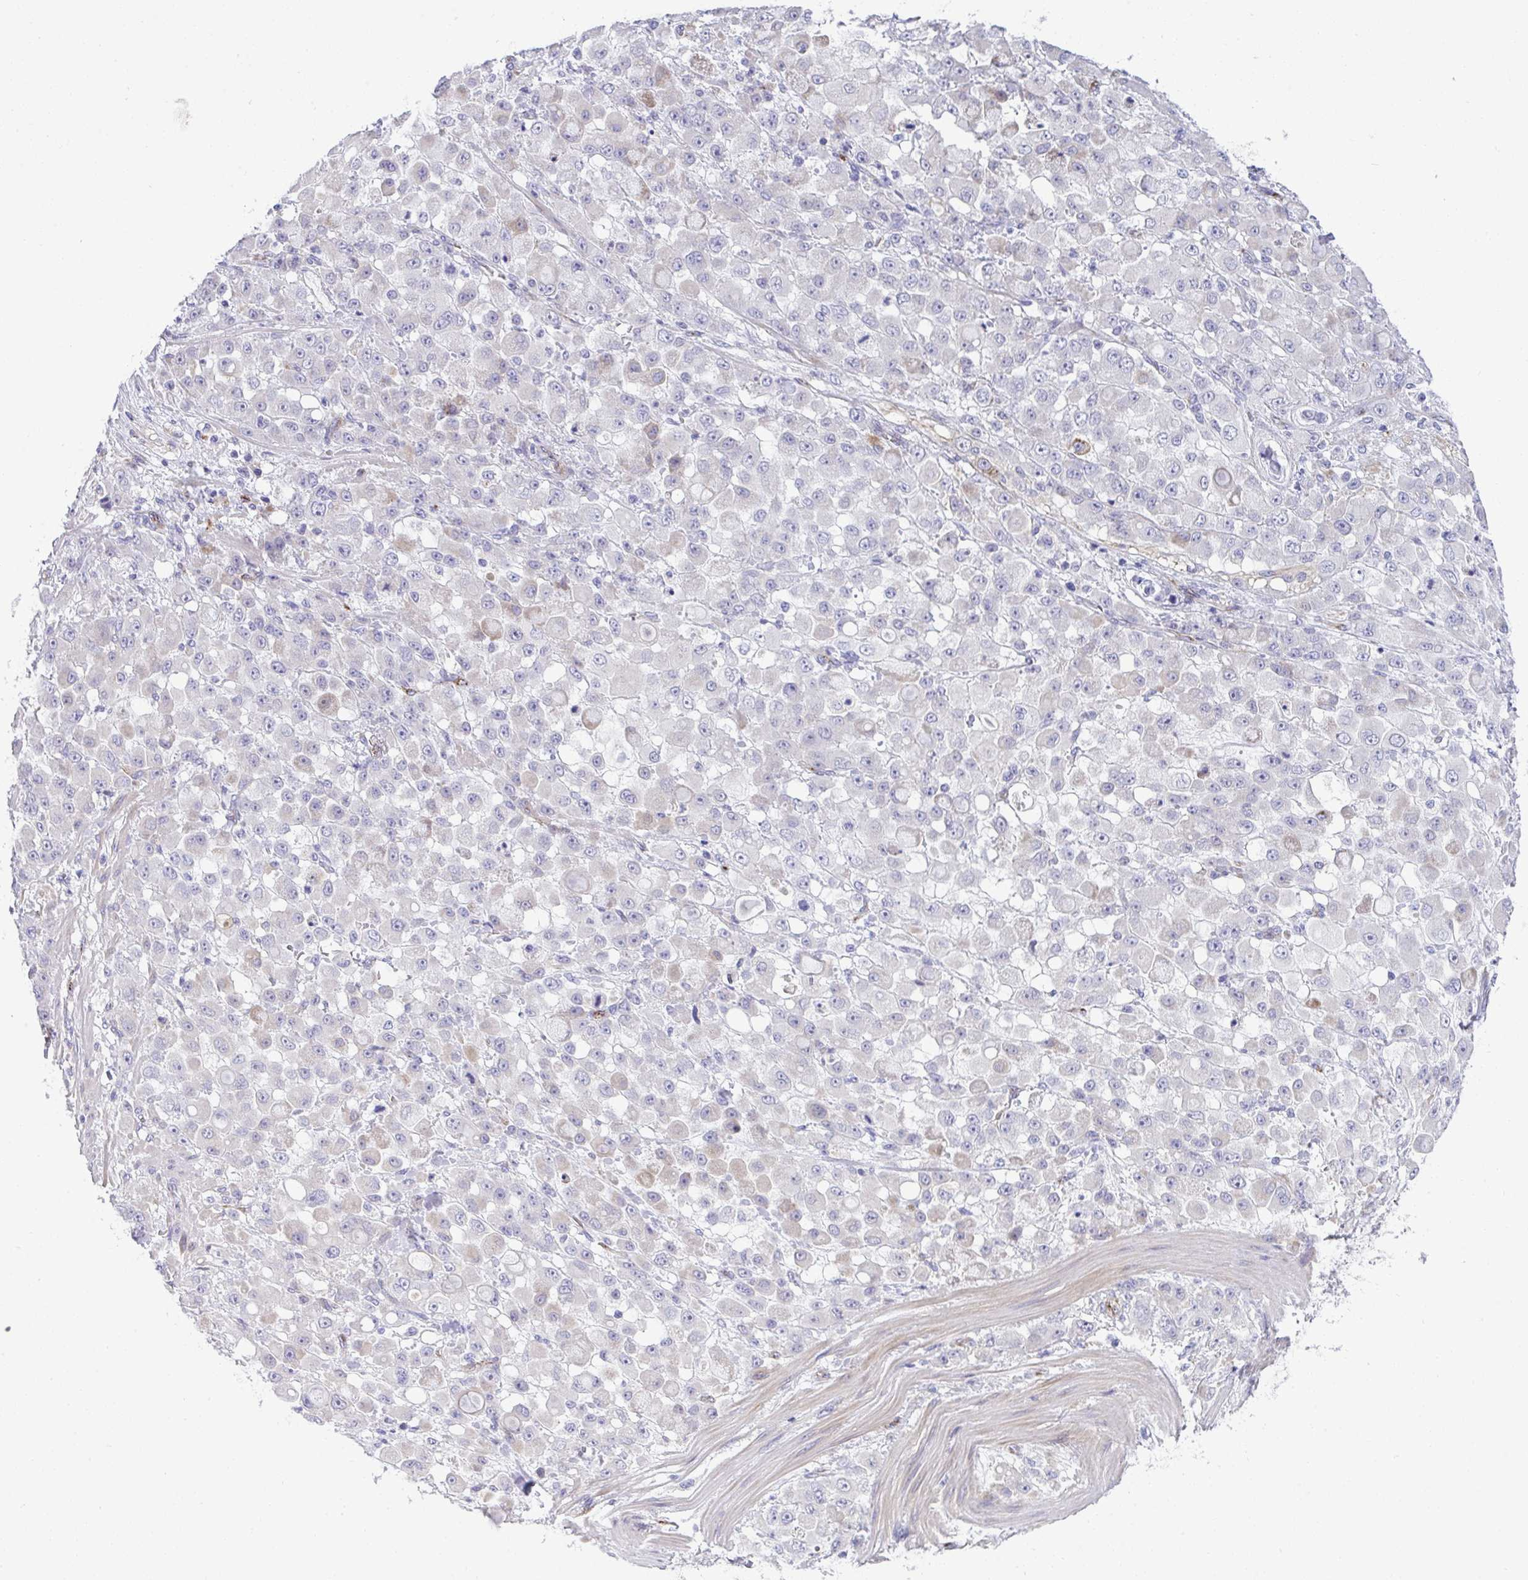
{"staining": {"intensity": "negative", "quantity": "none", "location": "none"}, "tissue": "stomach cancer", "cell_type": "Tumor cells", "image_type": "cancer", "snomed": [{"axis": "morphology", "description": "Adenocarcinoma, NOS"}, {"axis": "topography", "description": "Stomach"}], "caption": "High power microscopy histopathology image of an immunohistochemistry micrograph of stomach cancer, revealing no significant positivity in tumor cells. (IHC, brightfield microscopy, high magnification).", "gene": "TOR1AIP2", "patient": {"sex": "female", "age": 76}}